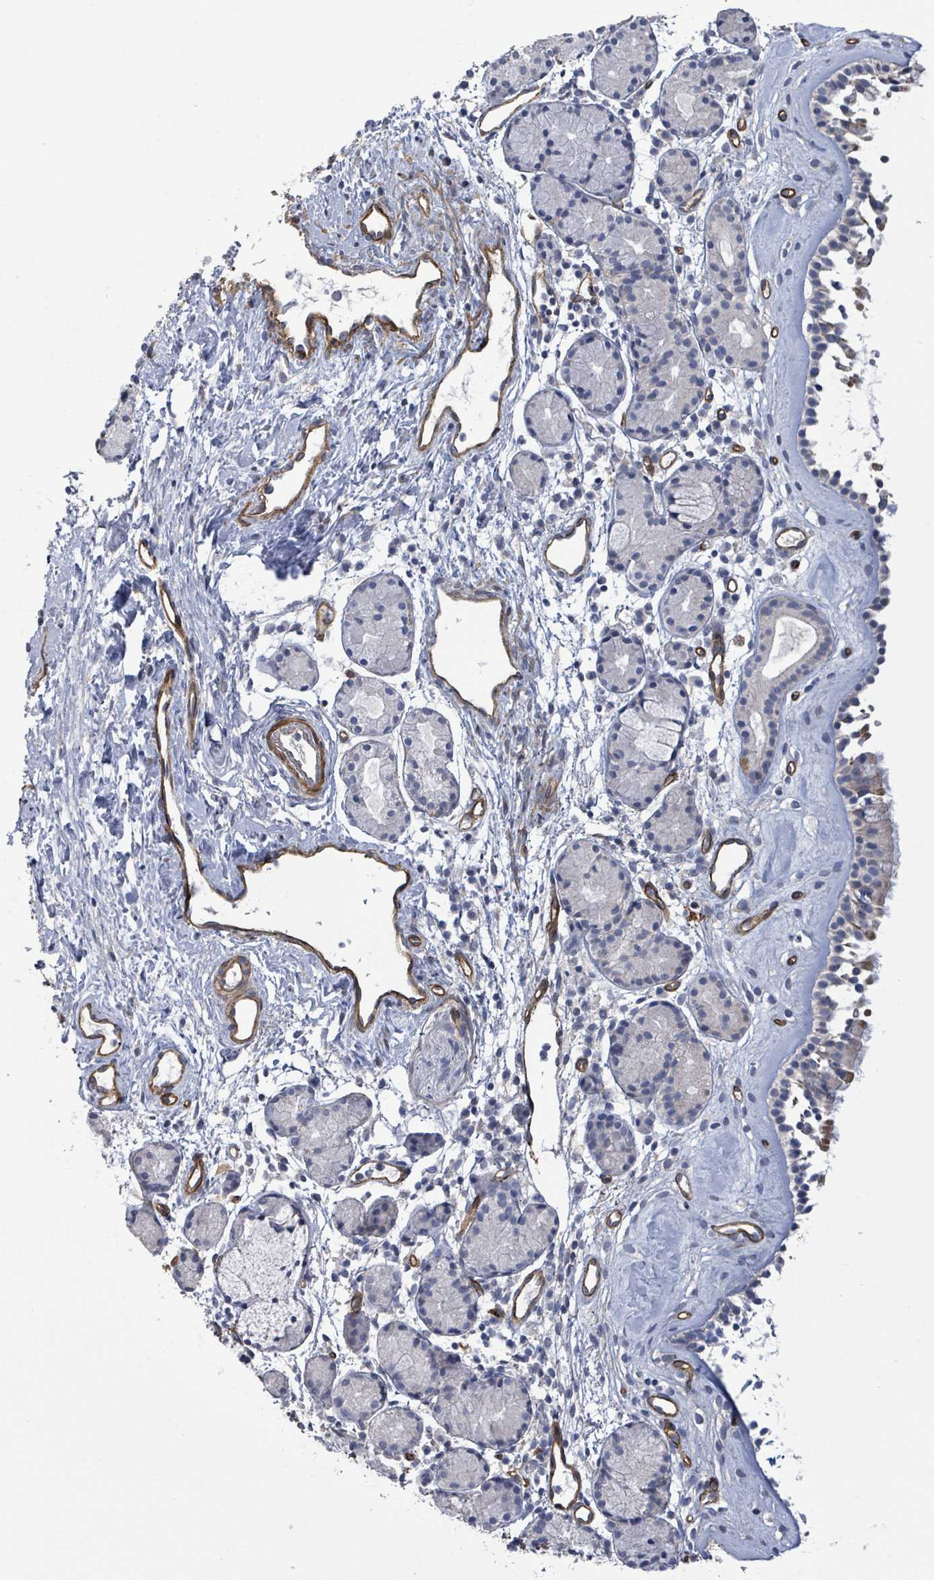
{"staining": {"intensity": "negative", "quantity": "none", "location": "none"}, "tissue": "nasopharynx", "cell_type": "Respiratory epithelial cells", "image_type": "normal", "snomed": [{"axis": "morphology", "description": "Normal tissue, NOS"}, {"axis": "topography", "description": "Nasopharynx"}], "caption": "Immunohistochemical staining of normal nasopharynx exhibits no significant staining in respiratory epithelial cells. (Brightfield microscopy of DAB IHC at high magnification).", "gene": "KANK3", "patient": {"sex": "male", "age": 82}}